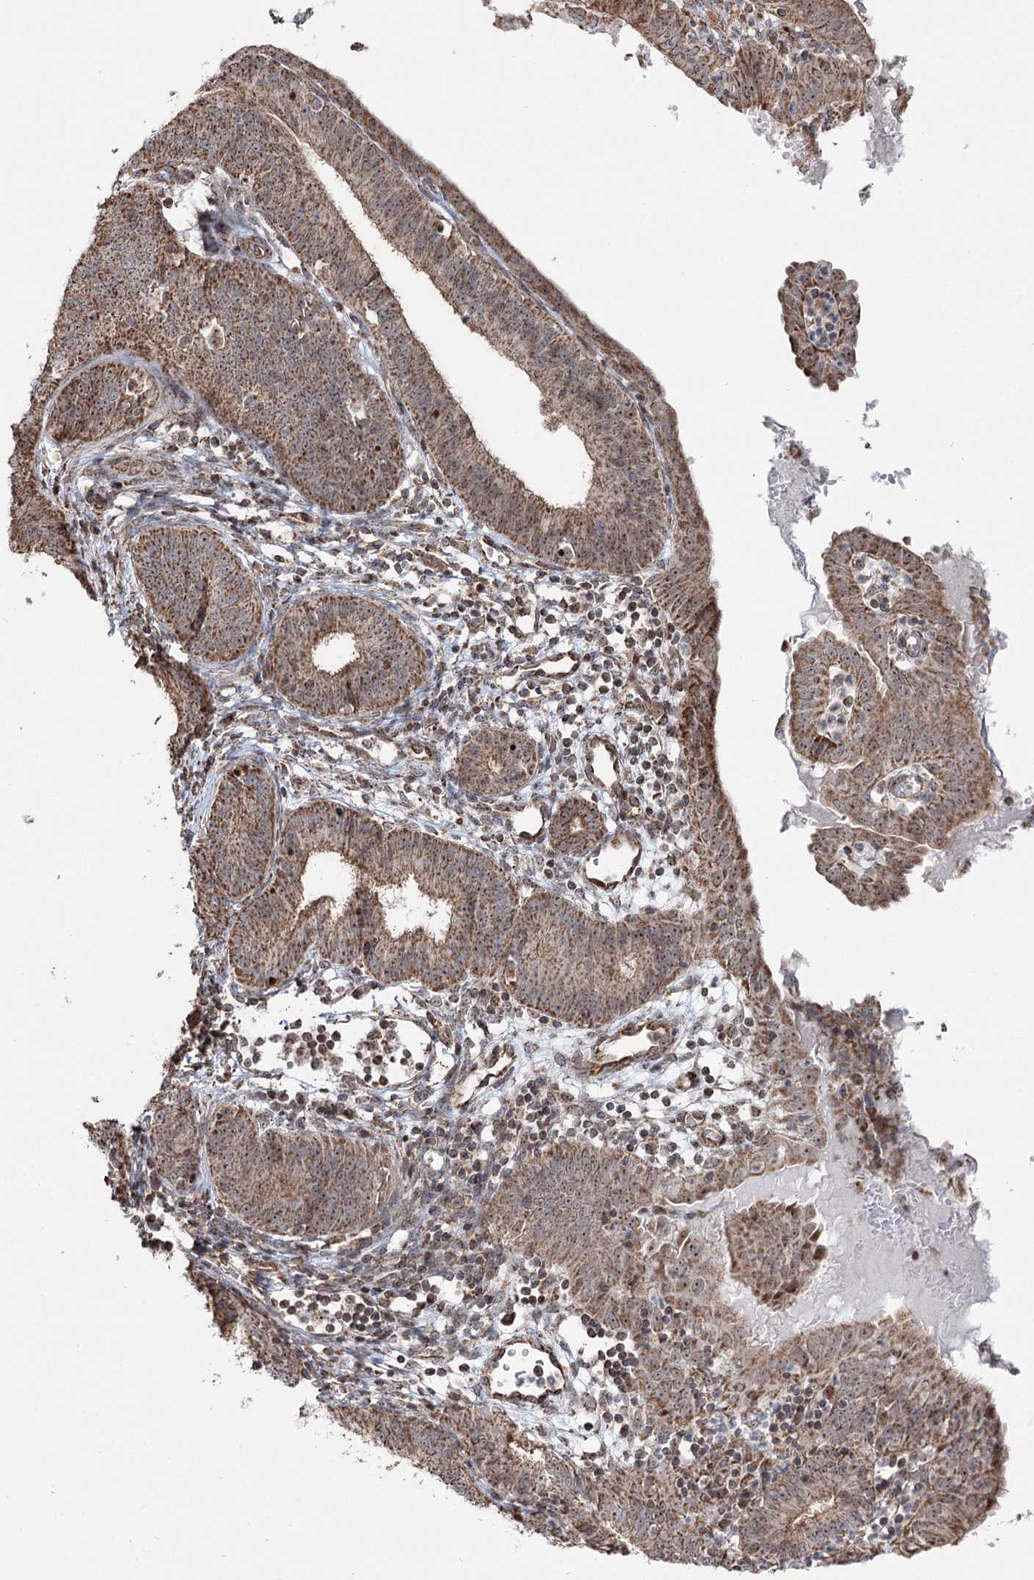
{"staining": {"intensity": "moderate", "quantity": ">75%", "location": "cytoplasmic/membranous,nuclear"}, "tissue": "endometrial cancer", "cell_type": "Tumor cells", "image_type": "cancer", "snomed": [{"axis": "morphology", "description": "Adenocarcinoma, NOS"}, {"axis": "topography", "description": "Endometrium"}], "caption": "Immunohistochemistry (IHC) of endometrial cancer (adenocarcinoma) reveals medium levels of moderate cytoplasmic/membranous and nuclear expression in about >75% of tumor cells.", "gene": "STEEP1", "patient": {"sex": "female", "age": 51}}